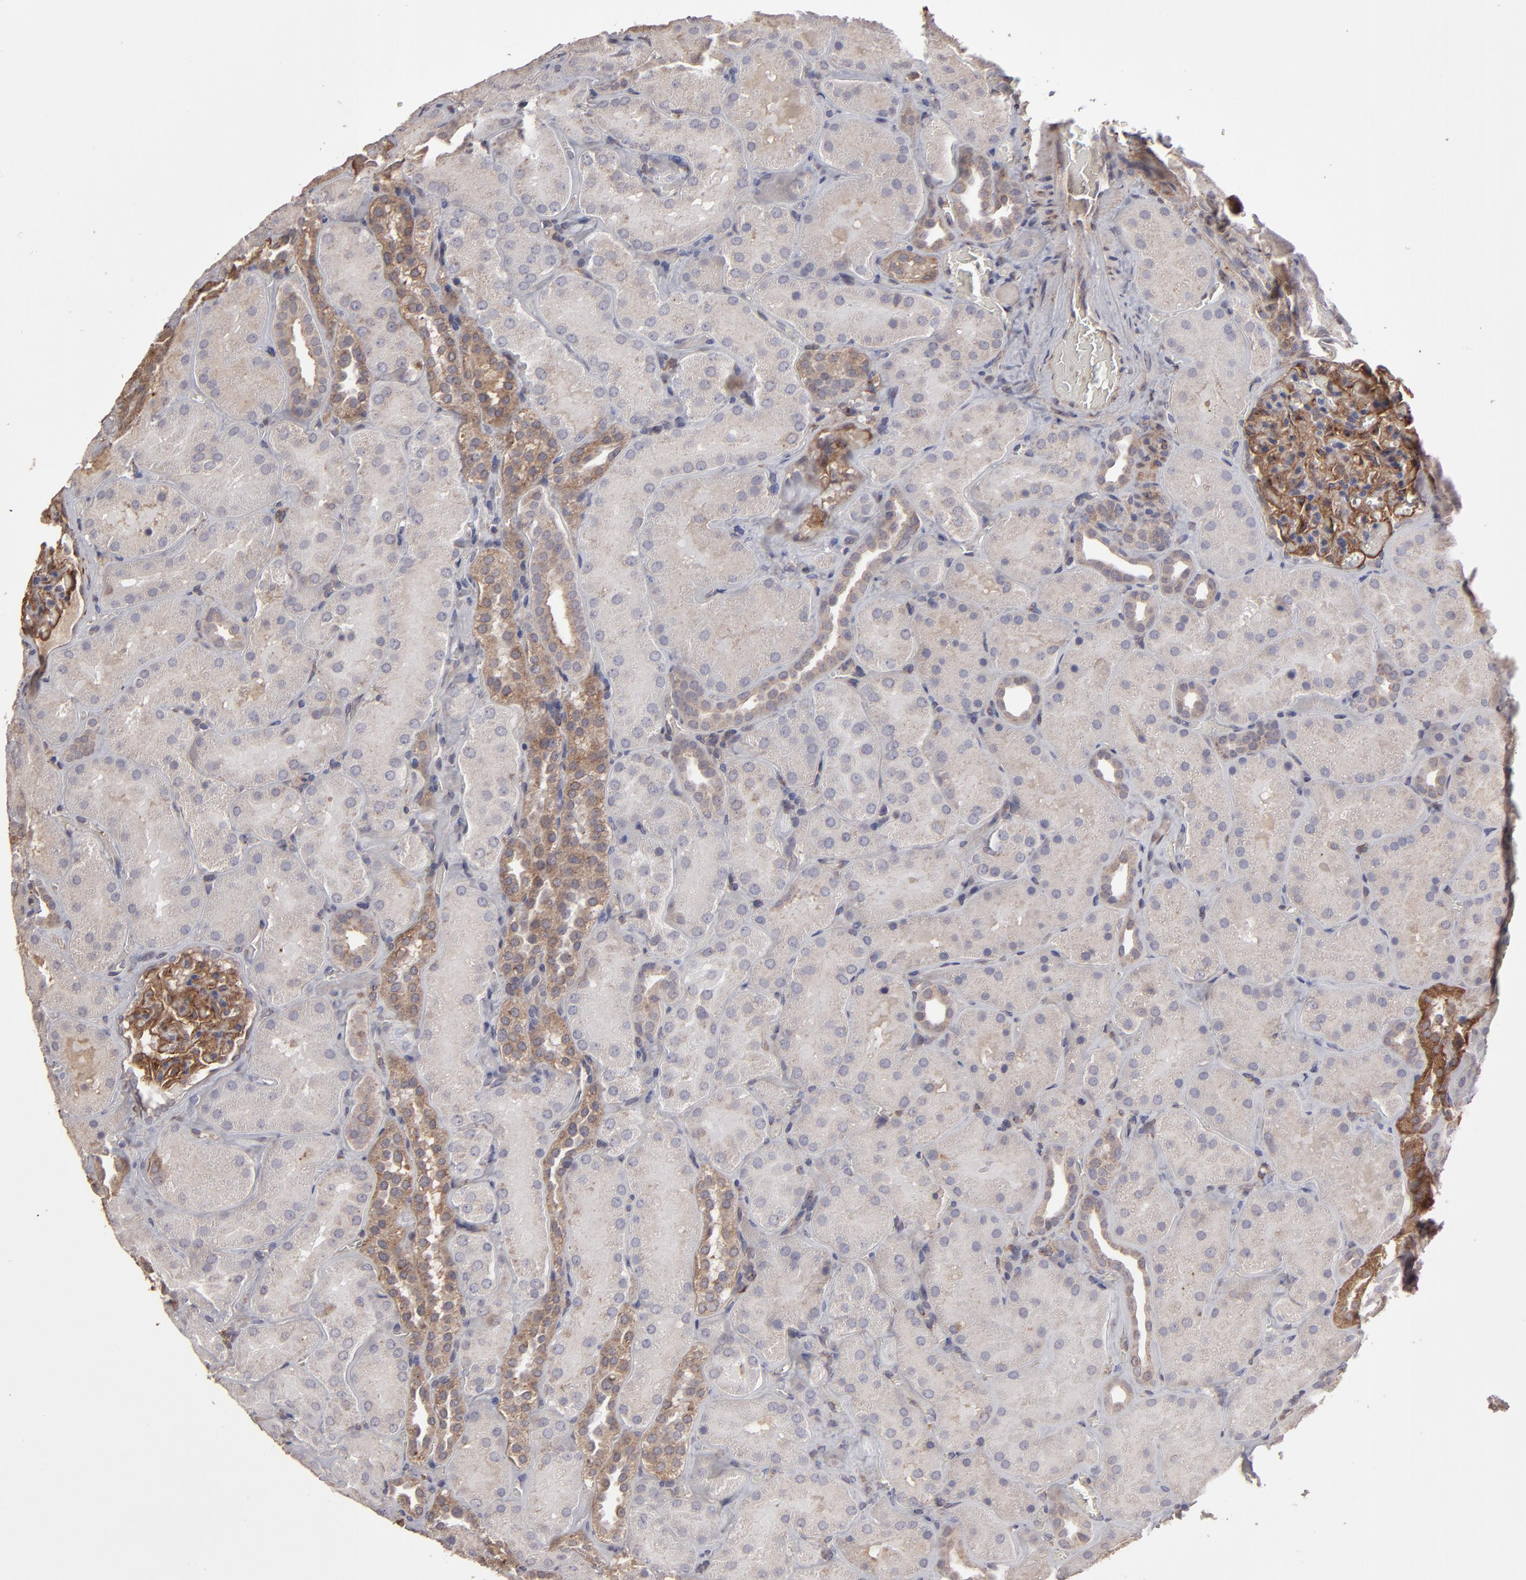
{"staining": {"intensity": "strong", "quantity": ">75%", "location": "cytoplasmic/membranous"}, "tissue": "kidney", "cell_type": "Cells in glomeruli", "image_type": "normal", "snomed": [{"axis": "morphology", "description": "Normal tissue, NOS"}, {"axis": "topography", "description": "Kidney"}], "caption": "Cells in glomeruli reveal high levels of strong cytoplasmic/membranous expression in approximately >75% of cells in benign kidney.", "gene": "ITGB5", "patient": {"sex": "male", "age": 28}}